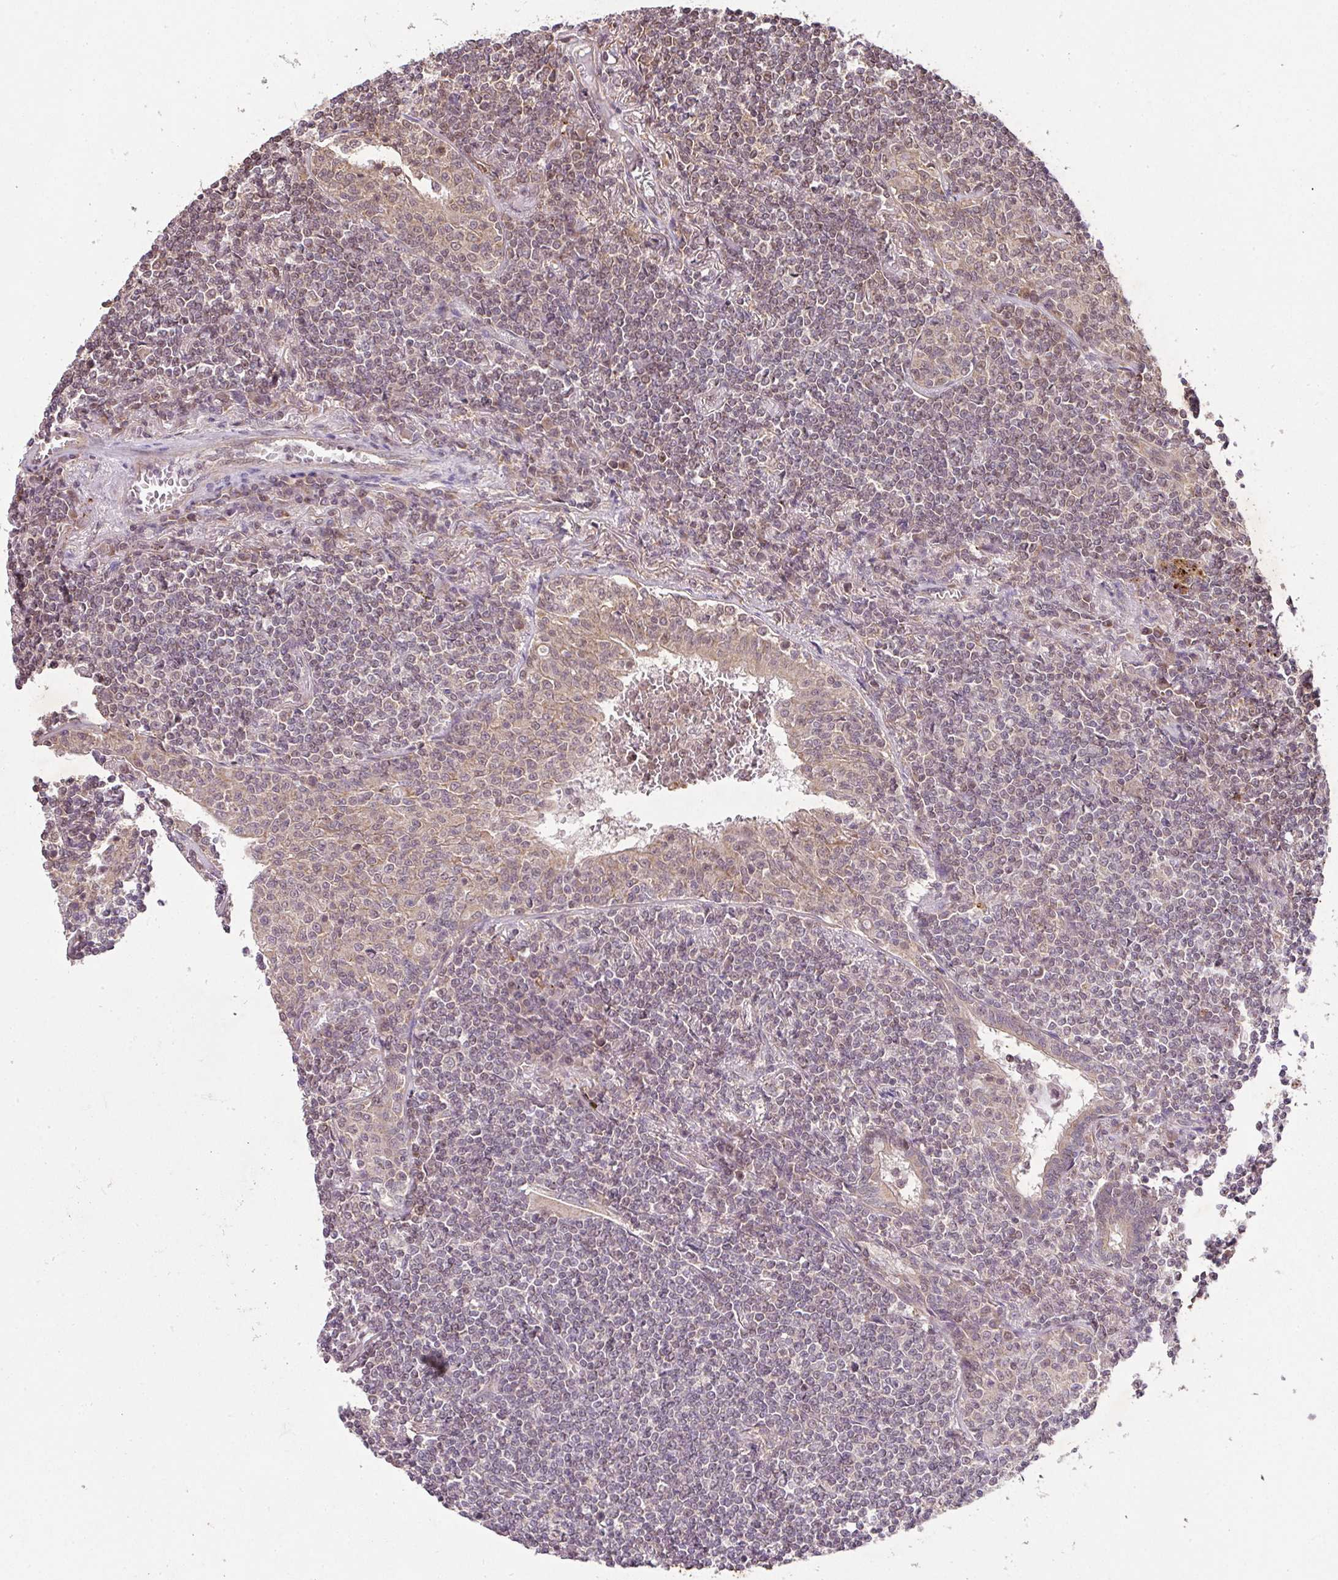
{"staining": {"intensity": "weak", "quantity": "25%-75%", "location": "nuclear"}, "tissue": "lymphoma", "cell_type": "Tumor cells", "image_type": "cancer", "snomed": [{"axis": "morphology", "description": "Malignant lymphoma, non-Hodgkin's type, Low grade"}, {"axis": "topography", "description": "Lung"}], "caption": "Lymphoma stained with a protein marker demonstrates weak staining in tumor cells.", "gene": "PLK1", "patient": {"sex": "female", "age": 71}}